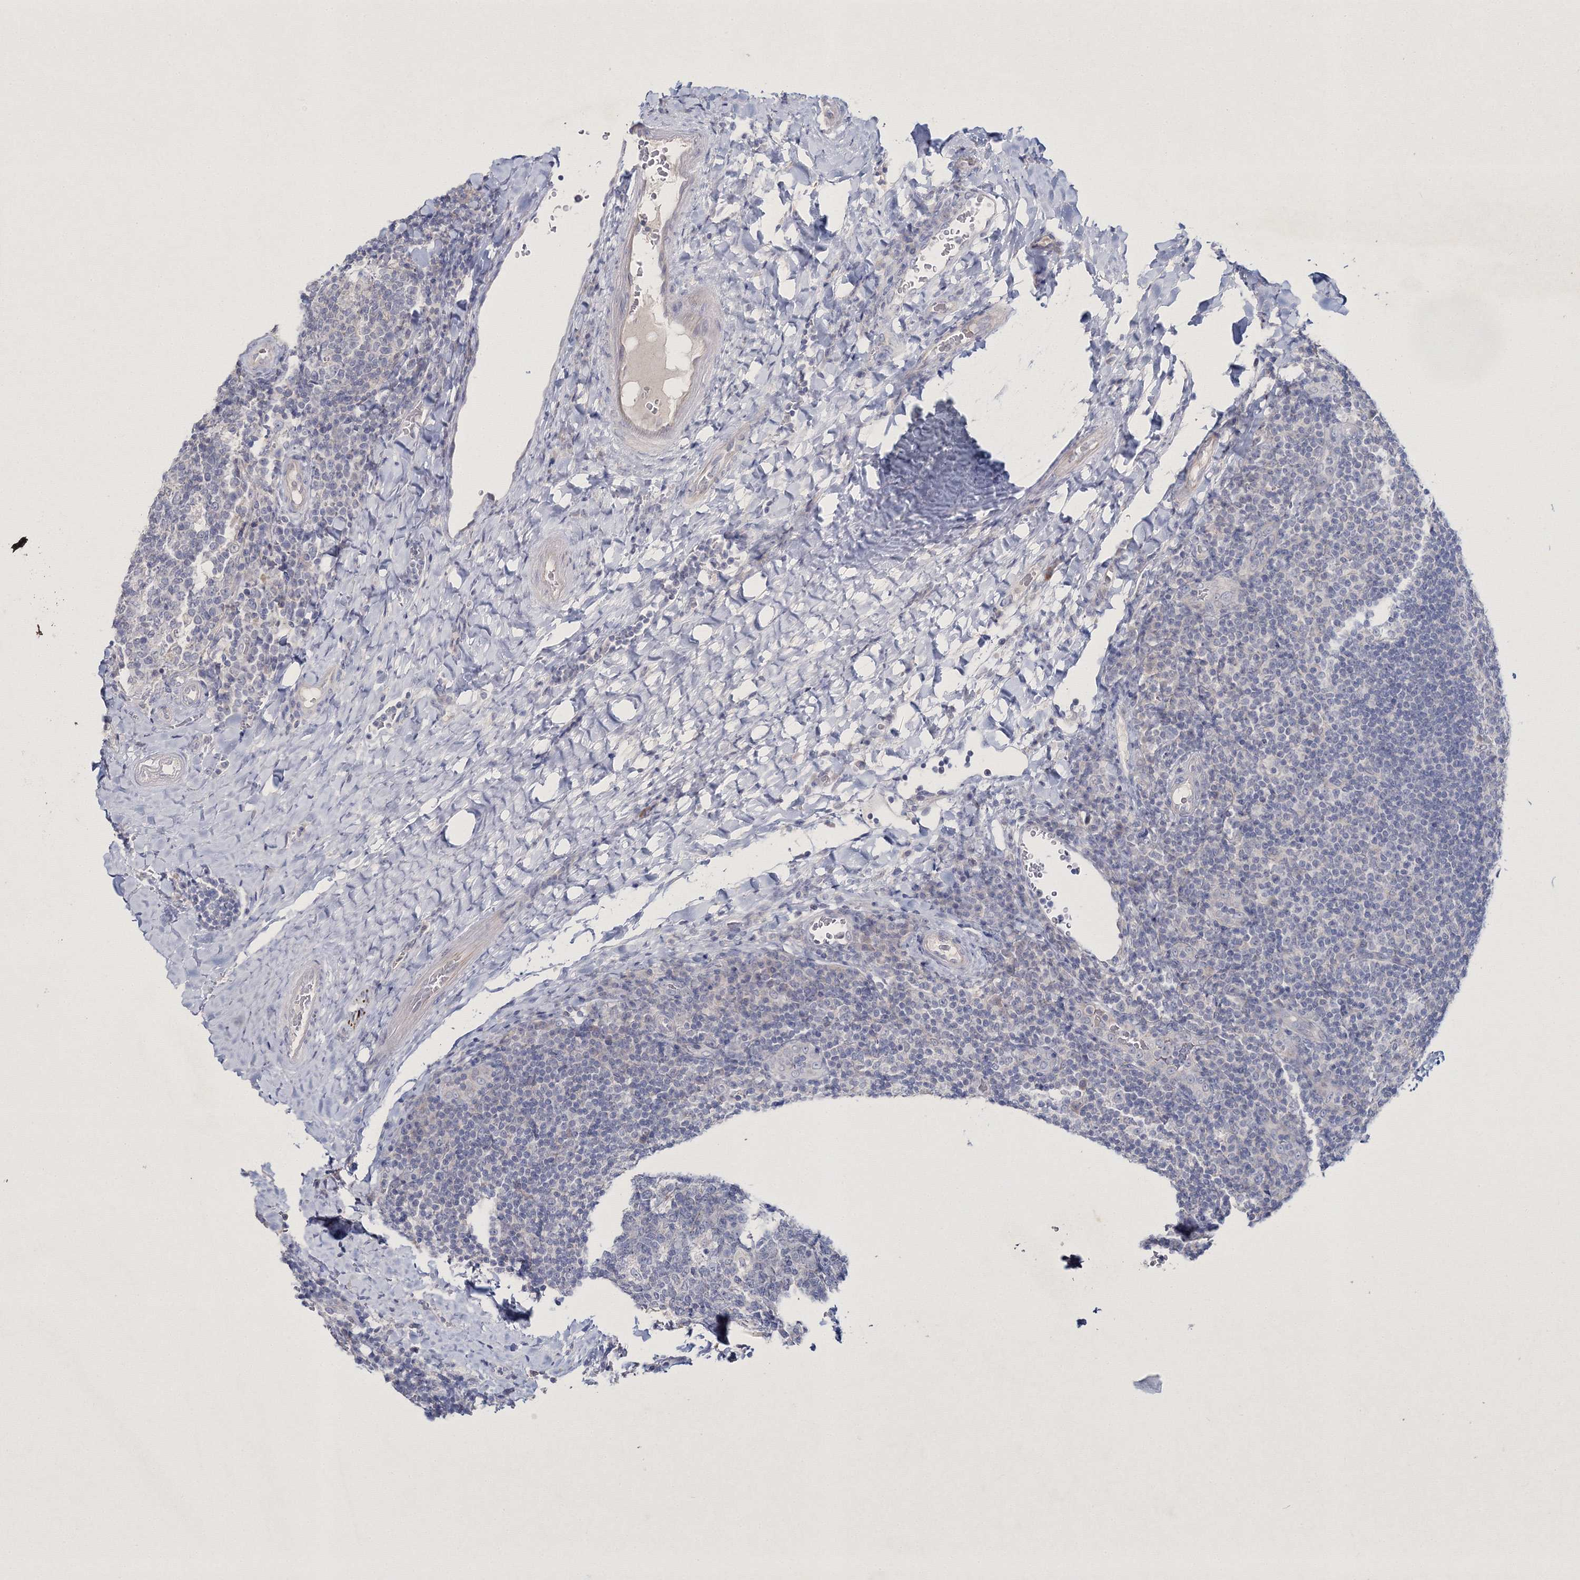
{"staining": {"intensity": "negative", "quantity": "none", "location": "none"}, "tissue": "tonsil", "cell_type": "Germinal center cells", "image_type": "normal", "snomed": [{"axis": "morphology", "description": "Normal tissue, NOS"}, {"axis": "topography", "description": "Tonsil"}], "caption": "This image is of unremarkable tonsil stained with IHC to label a protein in brown with the nuclei are counter-stained blue. There is no staining in germinal center cells. (DAB immunohistochemistry (IHC) visualized using brightfield microscopy, high magnification).", "gene": "NEU4", "patient": {"sex": "male", "age": 17}}